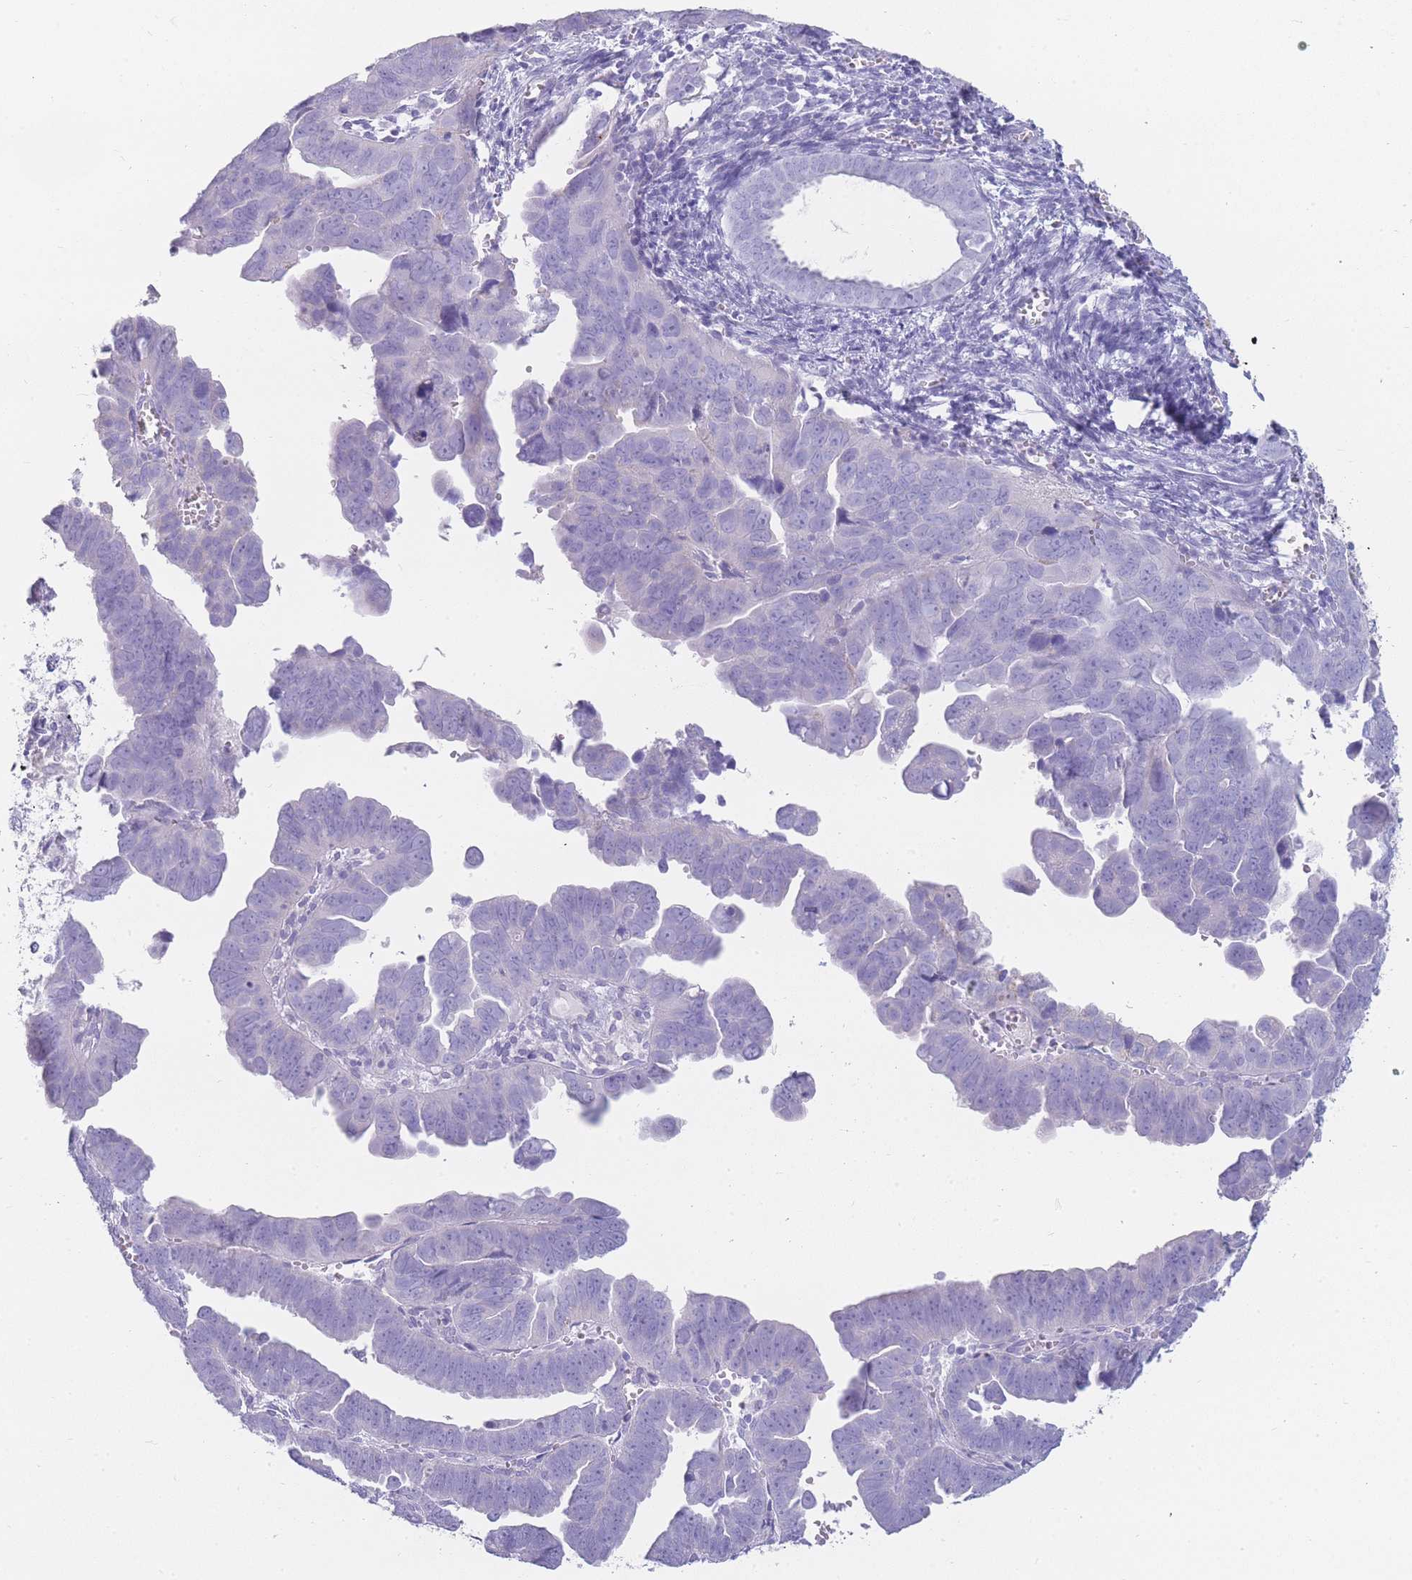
{"staining": {"intensity": "weak", "quantity": "<25%", "location": "cytoplasmic/membranous"}, "tissue": "endometrial cancer", "cell_type": "Tumor cells", "image_type": "cancer", "snomed": [{"axis": "morphology", "description": "Adenocarcinoma, NOS"}, {"axis": "topography", "description": "Endometrium"}], "caption": "This histopathology image is of endometrial adenocarcinoma stained with IHC to label a protein in brown with the nuclei are counter-stained blue. There is no expression in tumor cells.", "gene": "UPK1A", "patient": {"sex": "female", "age": 75}}